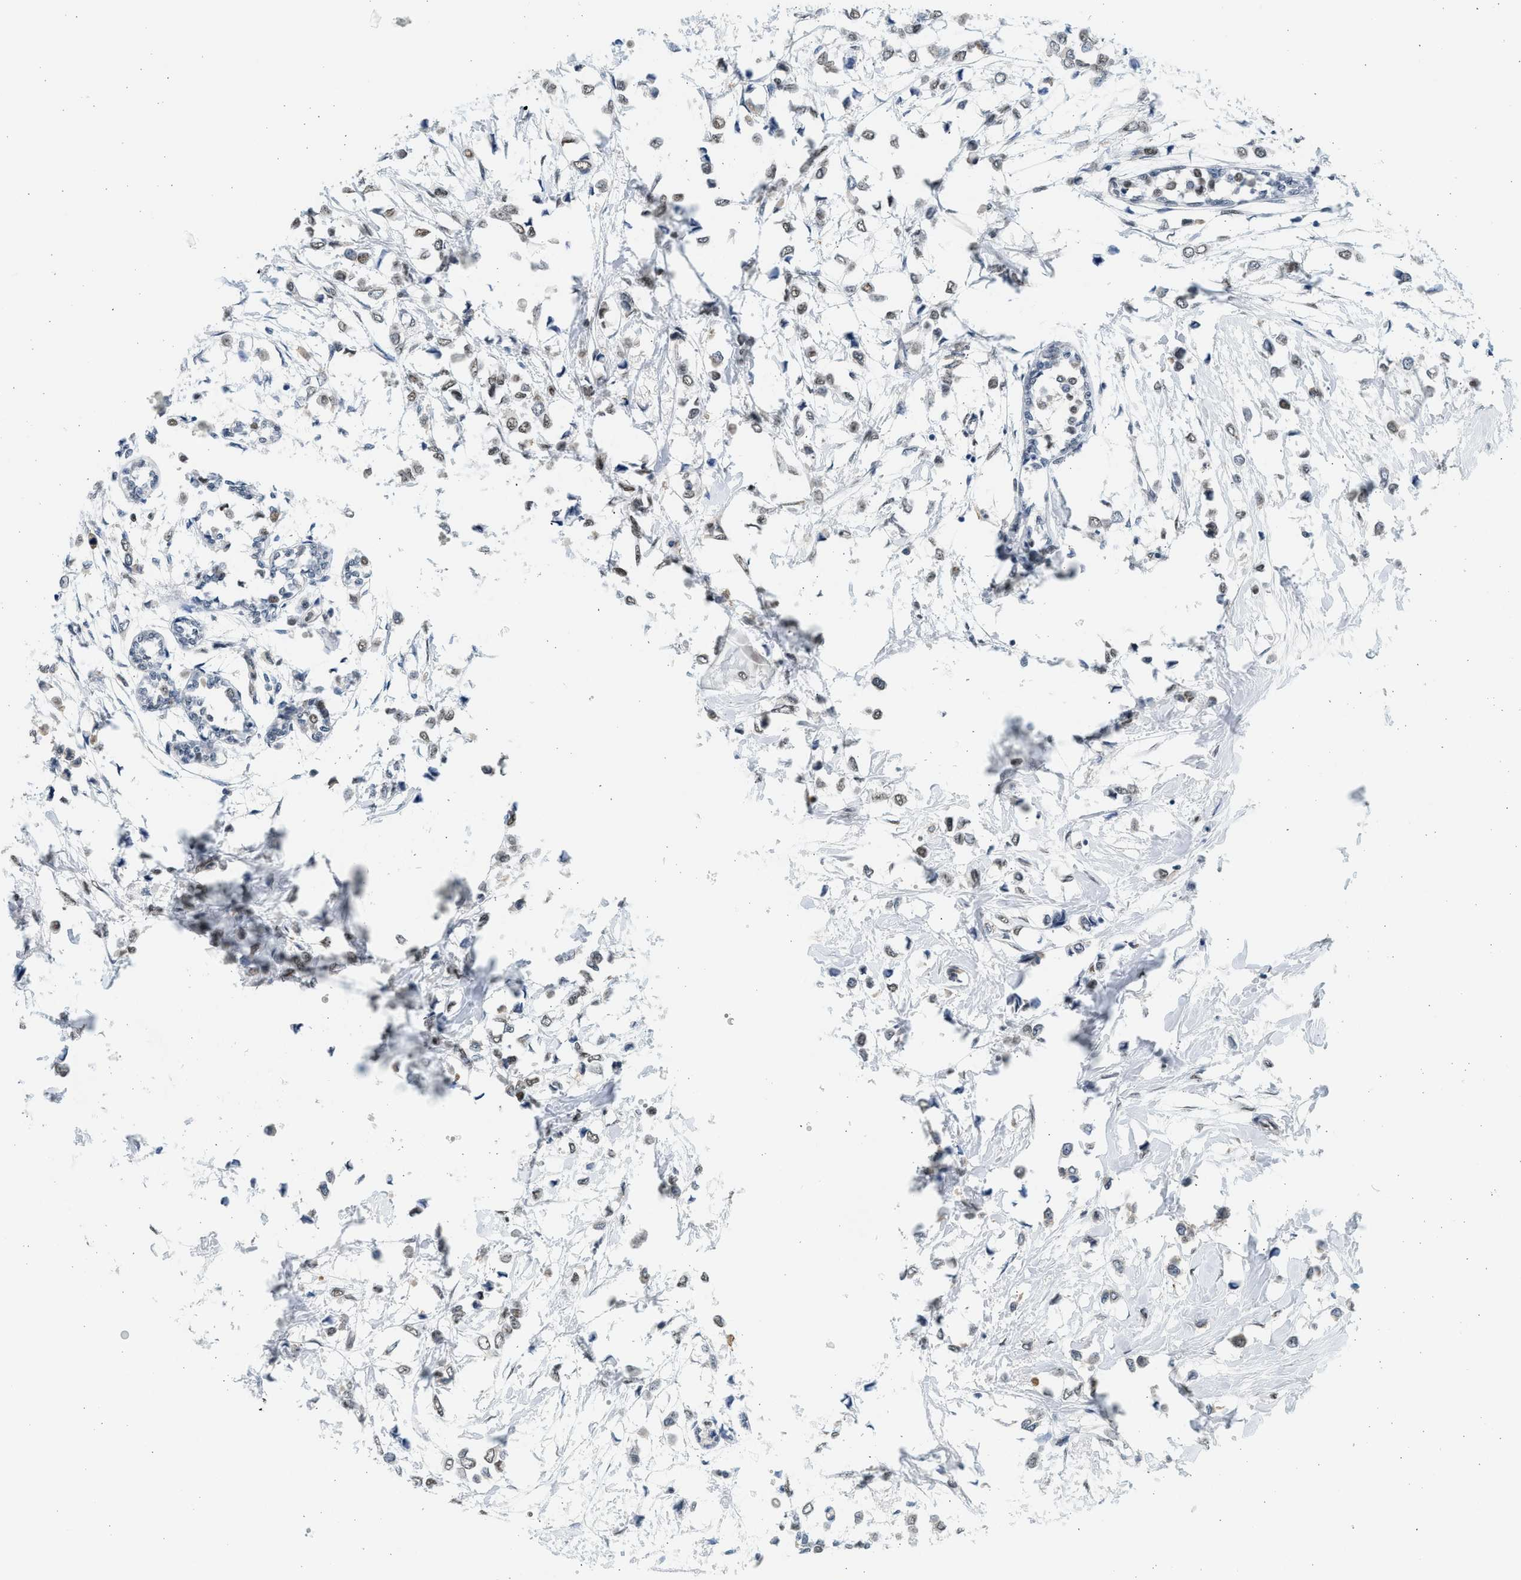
{"staining": {"intensity": "weak", "quantity": "25%-75%", "location": "nuclear"}, "tissue": "breast cancer", "cell_type": "Tumor cells", "image_type": "cancer", "snomed": [{"axis": "morphology", "description": "Lobular carcinoma"}, {"axis": "topography", "description": "Breast"}], "caption": "IHC of breast lobular carcinoma shows low levels of weak nuclear positivity in about 25%-75% of tumor cells.", "gene": "HIPK1", "patient": {"sex": "female", "age": 51}}